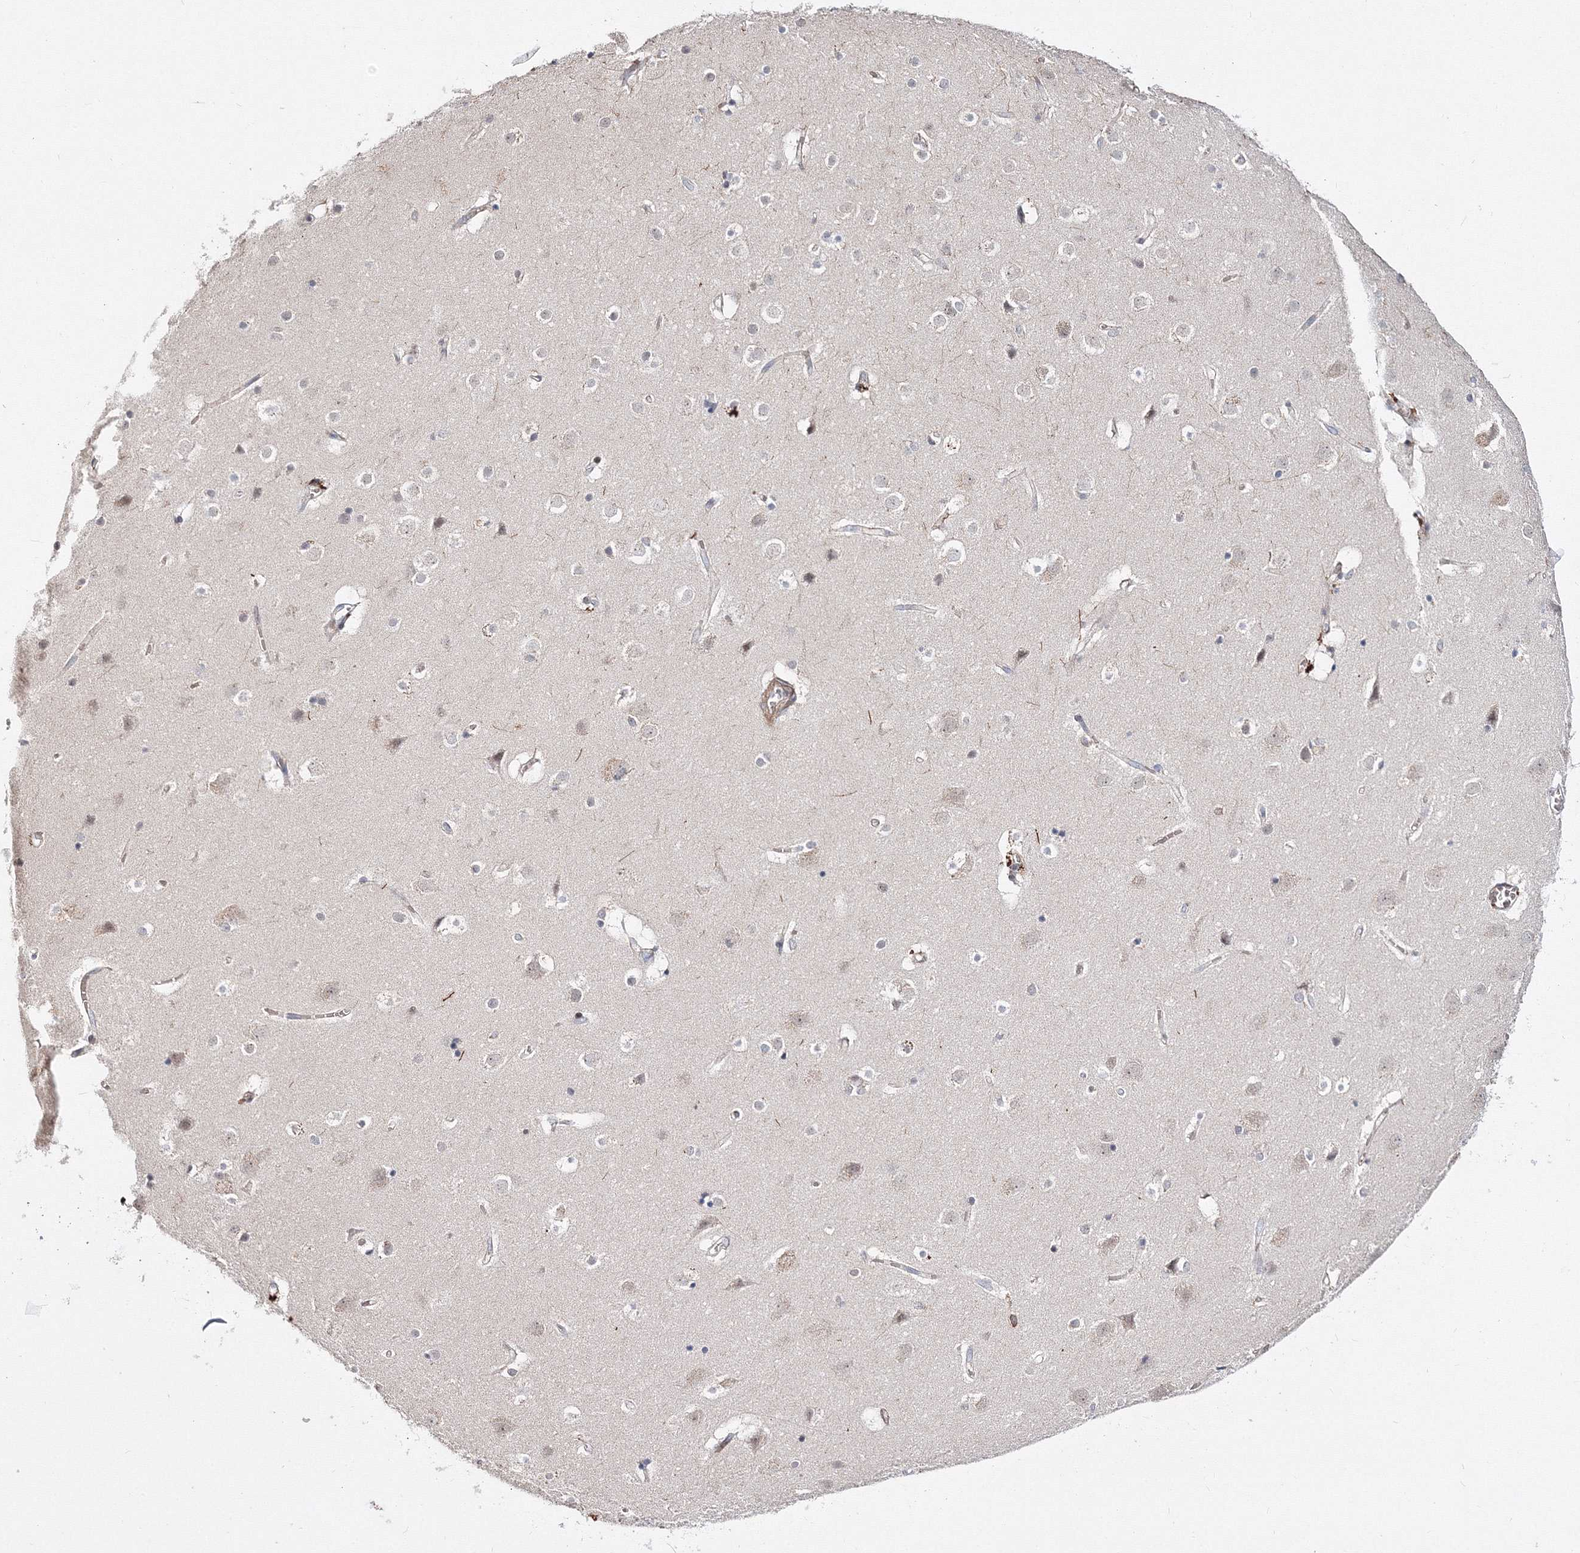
{"staining": {"intensity": "moderate", "quantity": "25%-75%", "location": "cytoplasmic/membranous"}, "tissue": "cerebral cortex", "cell_type": "Endothelial cells", "image_type": "normal", "snomed": [{"axis": "morphology", "description": "Normal tissue, NOS"}, {"axis": "topography", "description": "Cerebral cortex"}], "caption": "IHC of unremarkable cerebral cortex demonstrates medium levels of moderate cytoplasmic/membranous positivity in approximately 25%-75% of endothelial cells.", "gene": "C11orf52", "patient": {"sex": "male", "age": 54}}